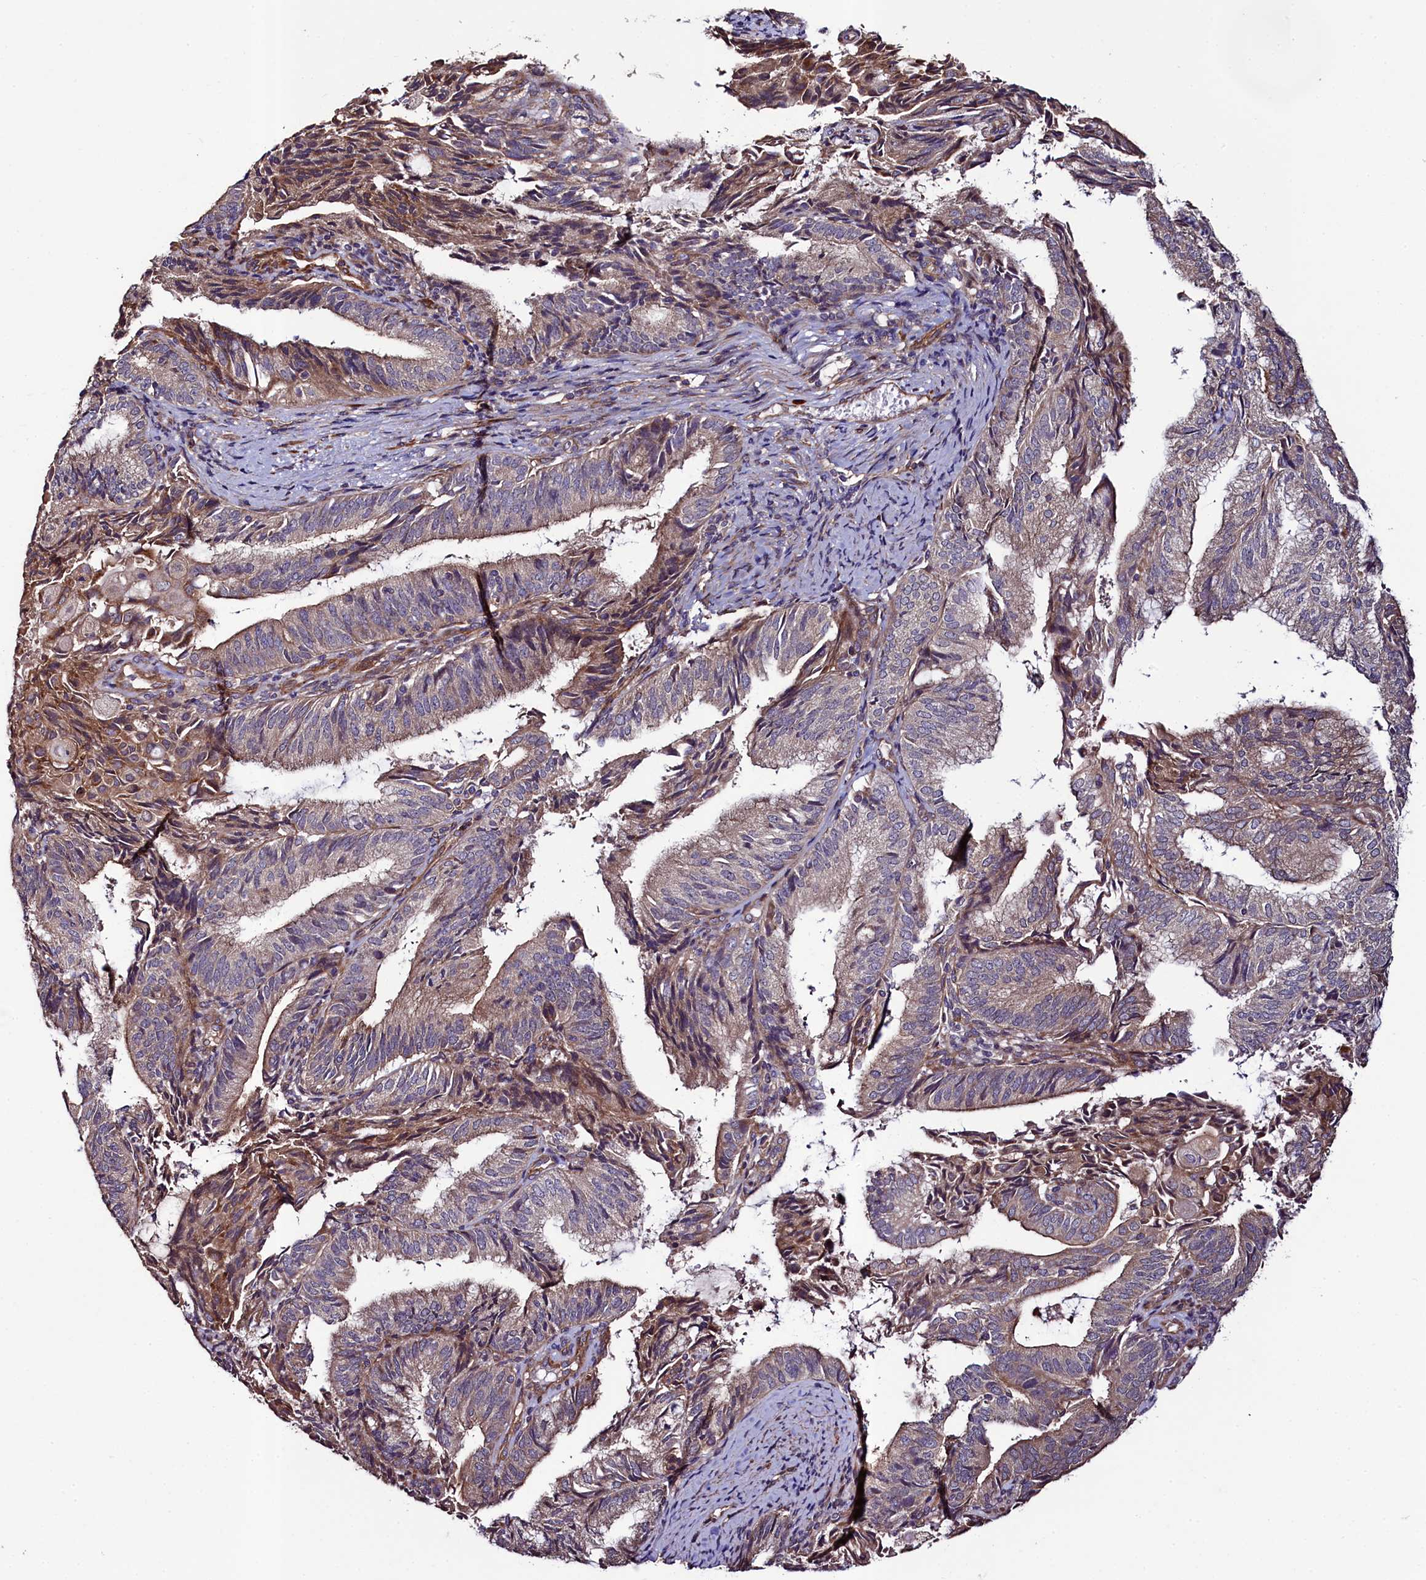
{"staining": {"intensity": "moderate", "quantity": "<25%", "location": "cytoplasmic/membranous"}, "tissue": "endometrial cancer", "cell_type": "Tumor cells", "image_type": "cancer", "snomed": [{"axis": "morphology", "description": "Adenocarcinoma, NOS"}, {"axis": "topography", "description": "Endometrium"}], "caption": "A photomicrograph of endometrial cancer (adenocarcinoma) stained for a protein reveals moderate cytoplasmic/membranous brown staining in tumor cells.", "gene": "CCDC102A", "patient": {"sex": "female", "age": 49}}